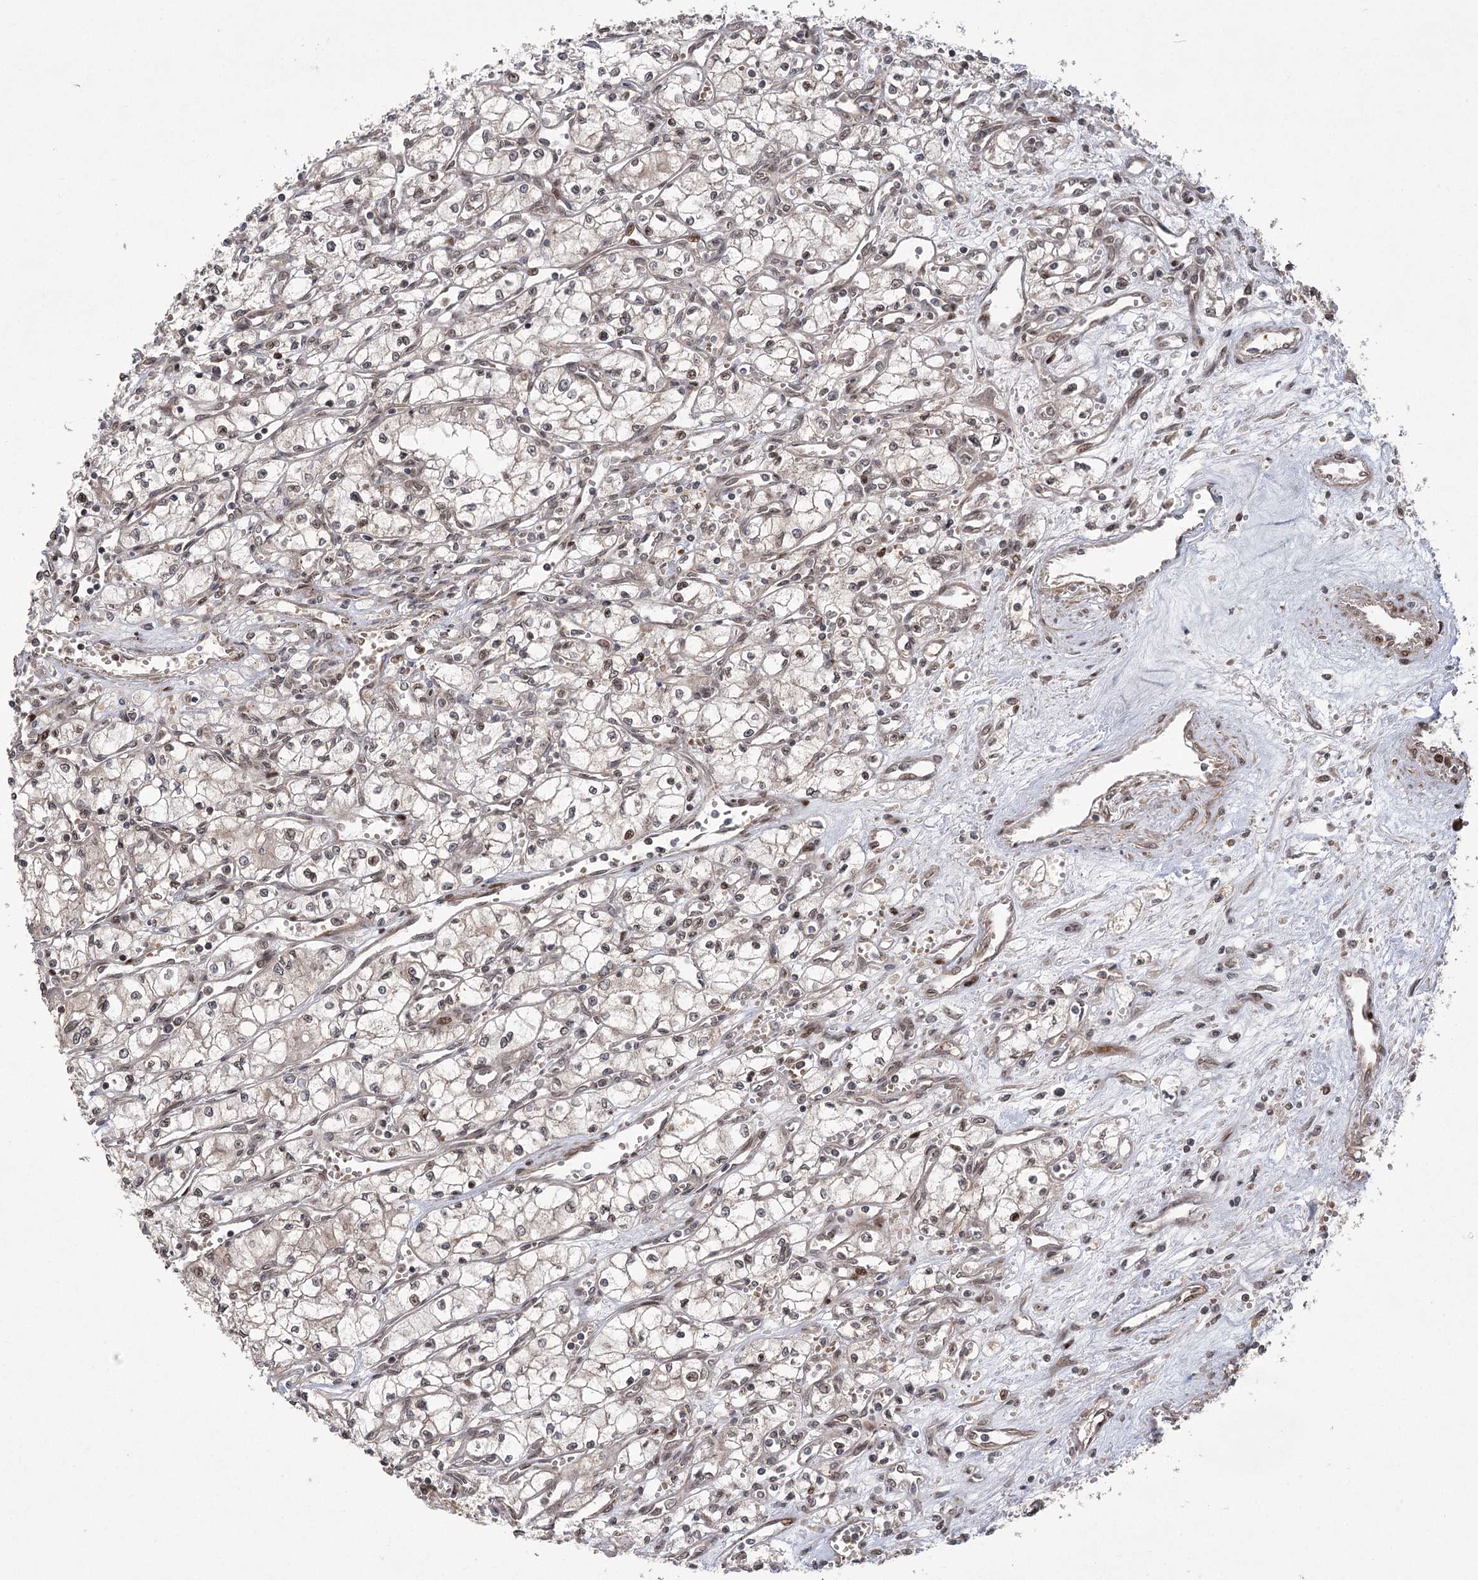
{"staining": {"intensity": "weak", "quantity": "<25%", "location": "nuclear"}, "tissue": "renal cancer", "cell_type": "Tumor cells", "image_type": "cancer", "snomed": [{"axis": "morphology", "description": "Adenocarcinoma, NOS"}, {"axis": "topography", "description": "Kidney"}], "caption": "Renal adenocarcinoma stained for a protein using IHC displays no expression tumor cells.", "gene": "TENM2", "patient": {"sex": "male", "age": 59}}